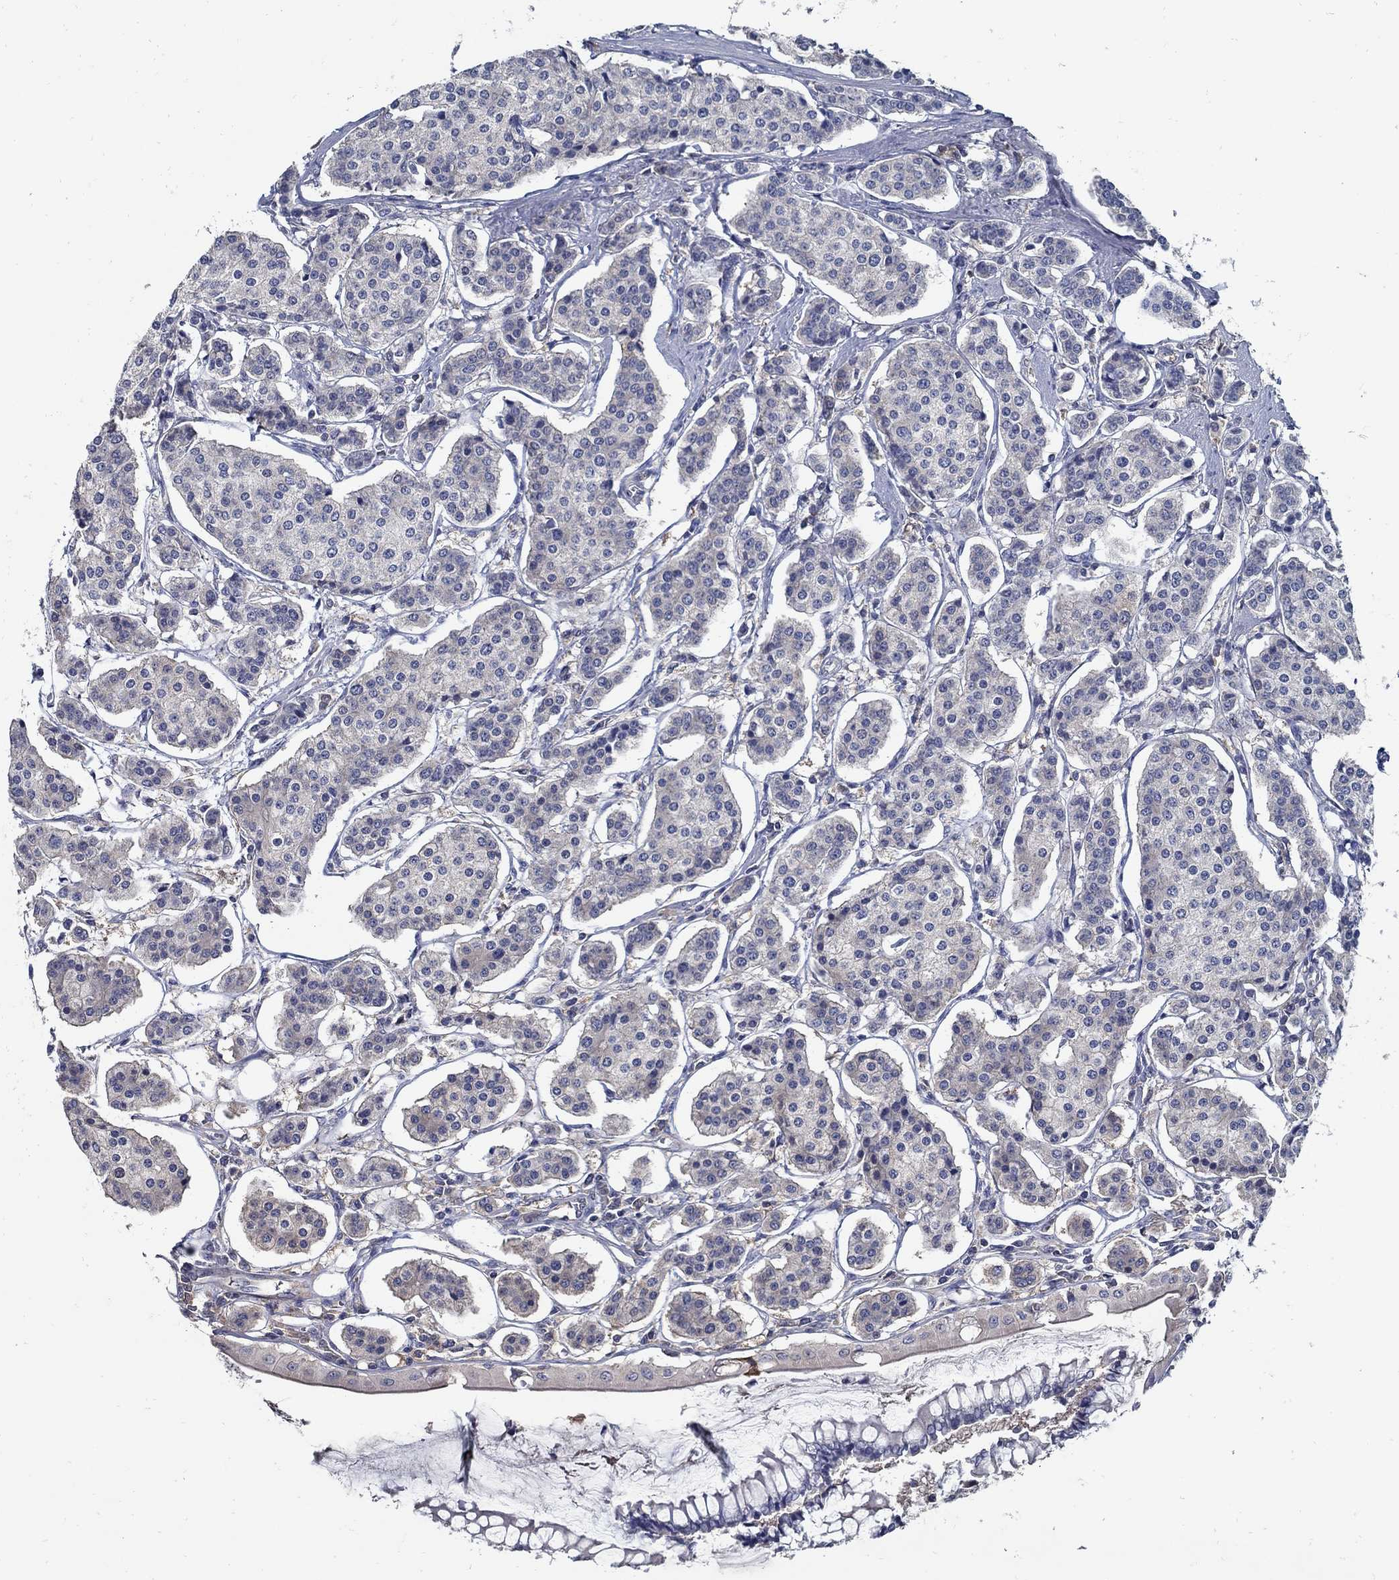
{"staining": {"intensity": "negative", "quantity": "none", "location": "none"}, "tissue": "carcinoid", "cell_type": "Tumor cells", "image_type": "cancer", "snomed": [{"axis": "morphology", "description": "Carcinoid, malignant, NOS"}, {"axis": "topography", "description": "Small intestine"}], "caption": "Histopathology image shows no protein staining in tumor cells of carcinoid tissue.", "gene": "MTHFR", "patient": {"sex": "female", "age": 65}}